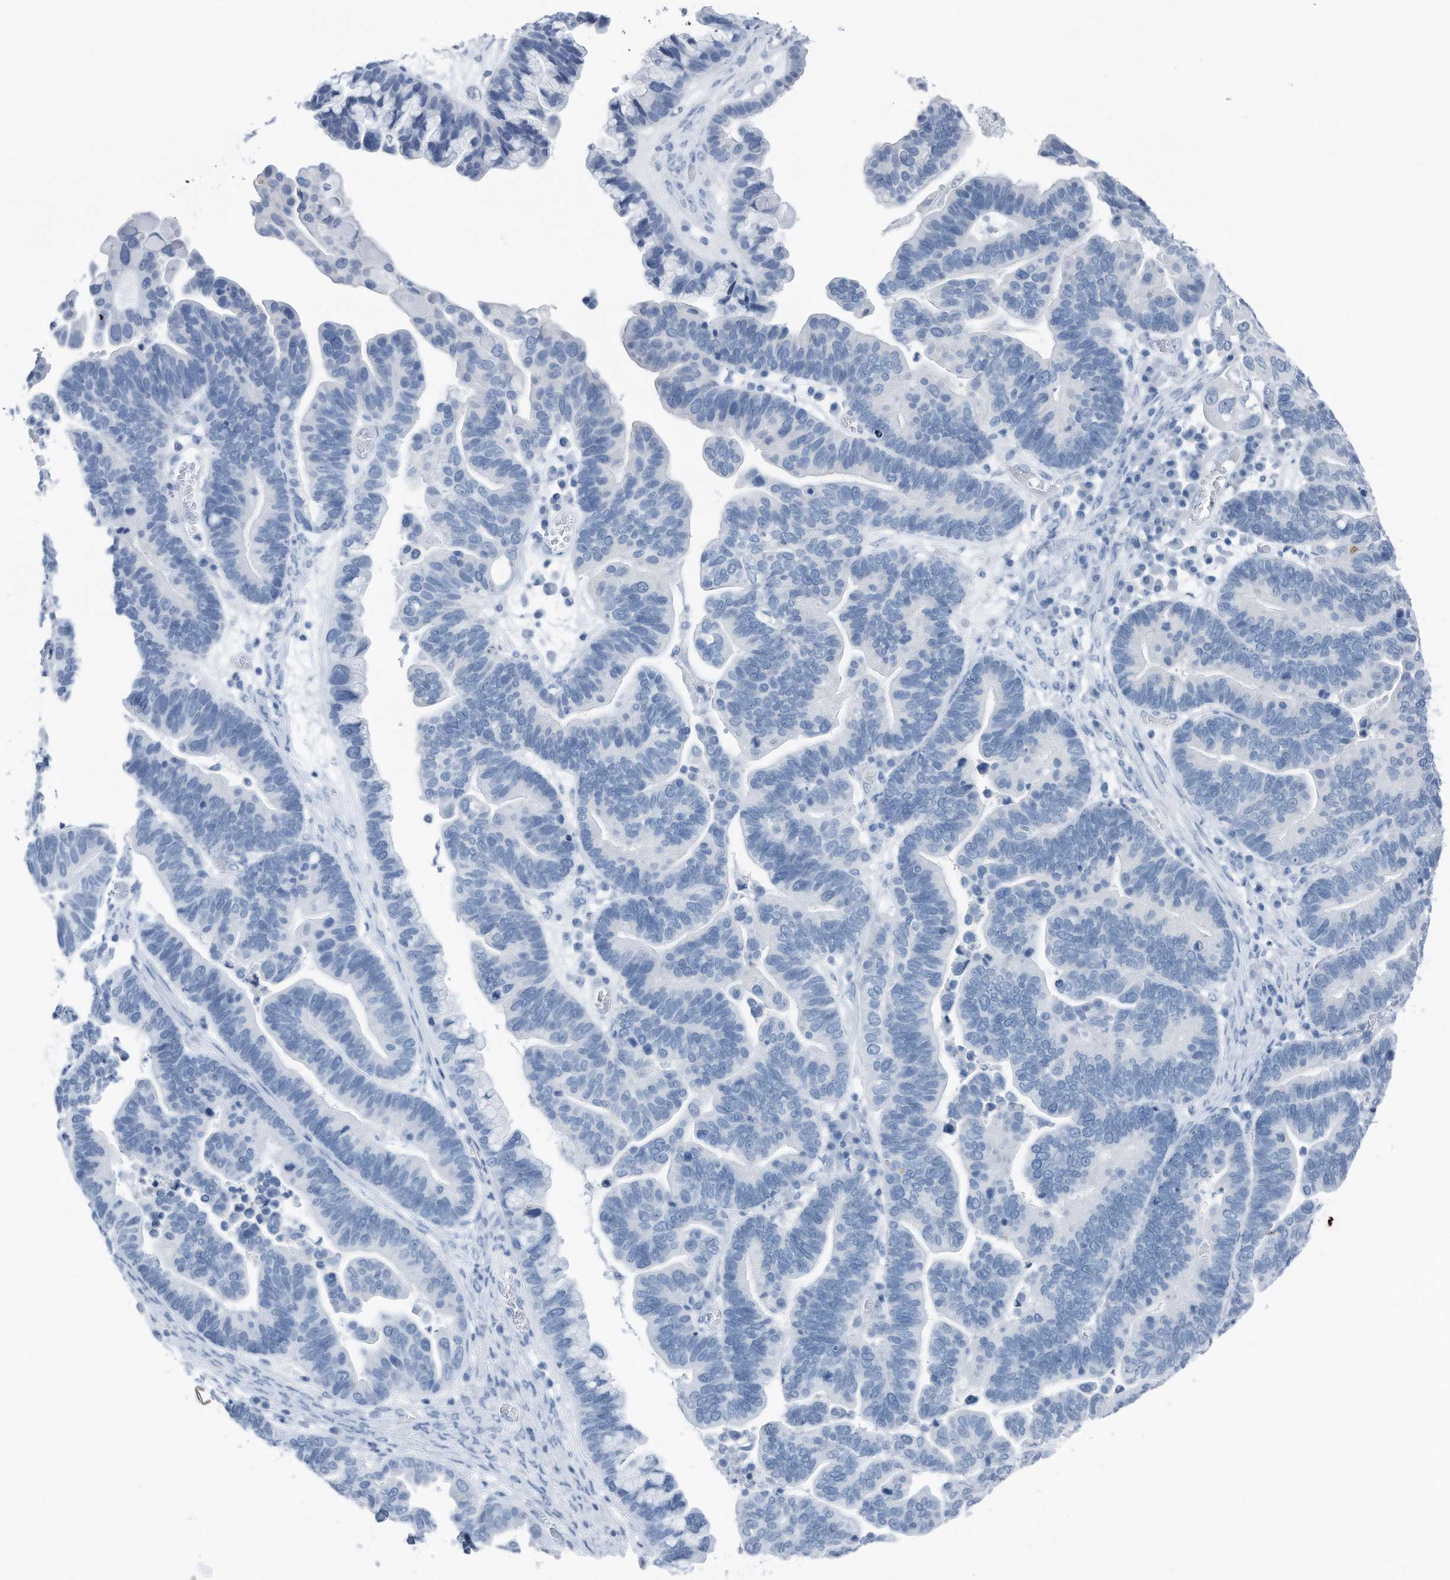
{"staining": {"intensity": "negative", "quantity": "none", "location": "none"}, "tissue": "ovarian cancer", "cell_type": "Tumor cells", "image_type": "cancer", "snomed": [{"axis": "morphology", "description": "Cystadenocarcinoma, serous, NOS"}, {"axis": "topography", "description": "Ovary"}], "caption": "Ovarian serous cystadenocarcinoma stained for a protein using IHC demonstrates no staining tumor cells.", "gene": "YRDC", "patient": {"sex": "female", "age": 56}}